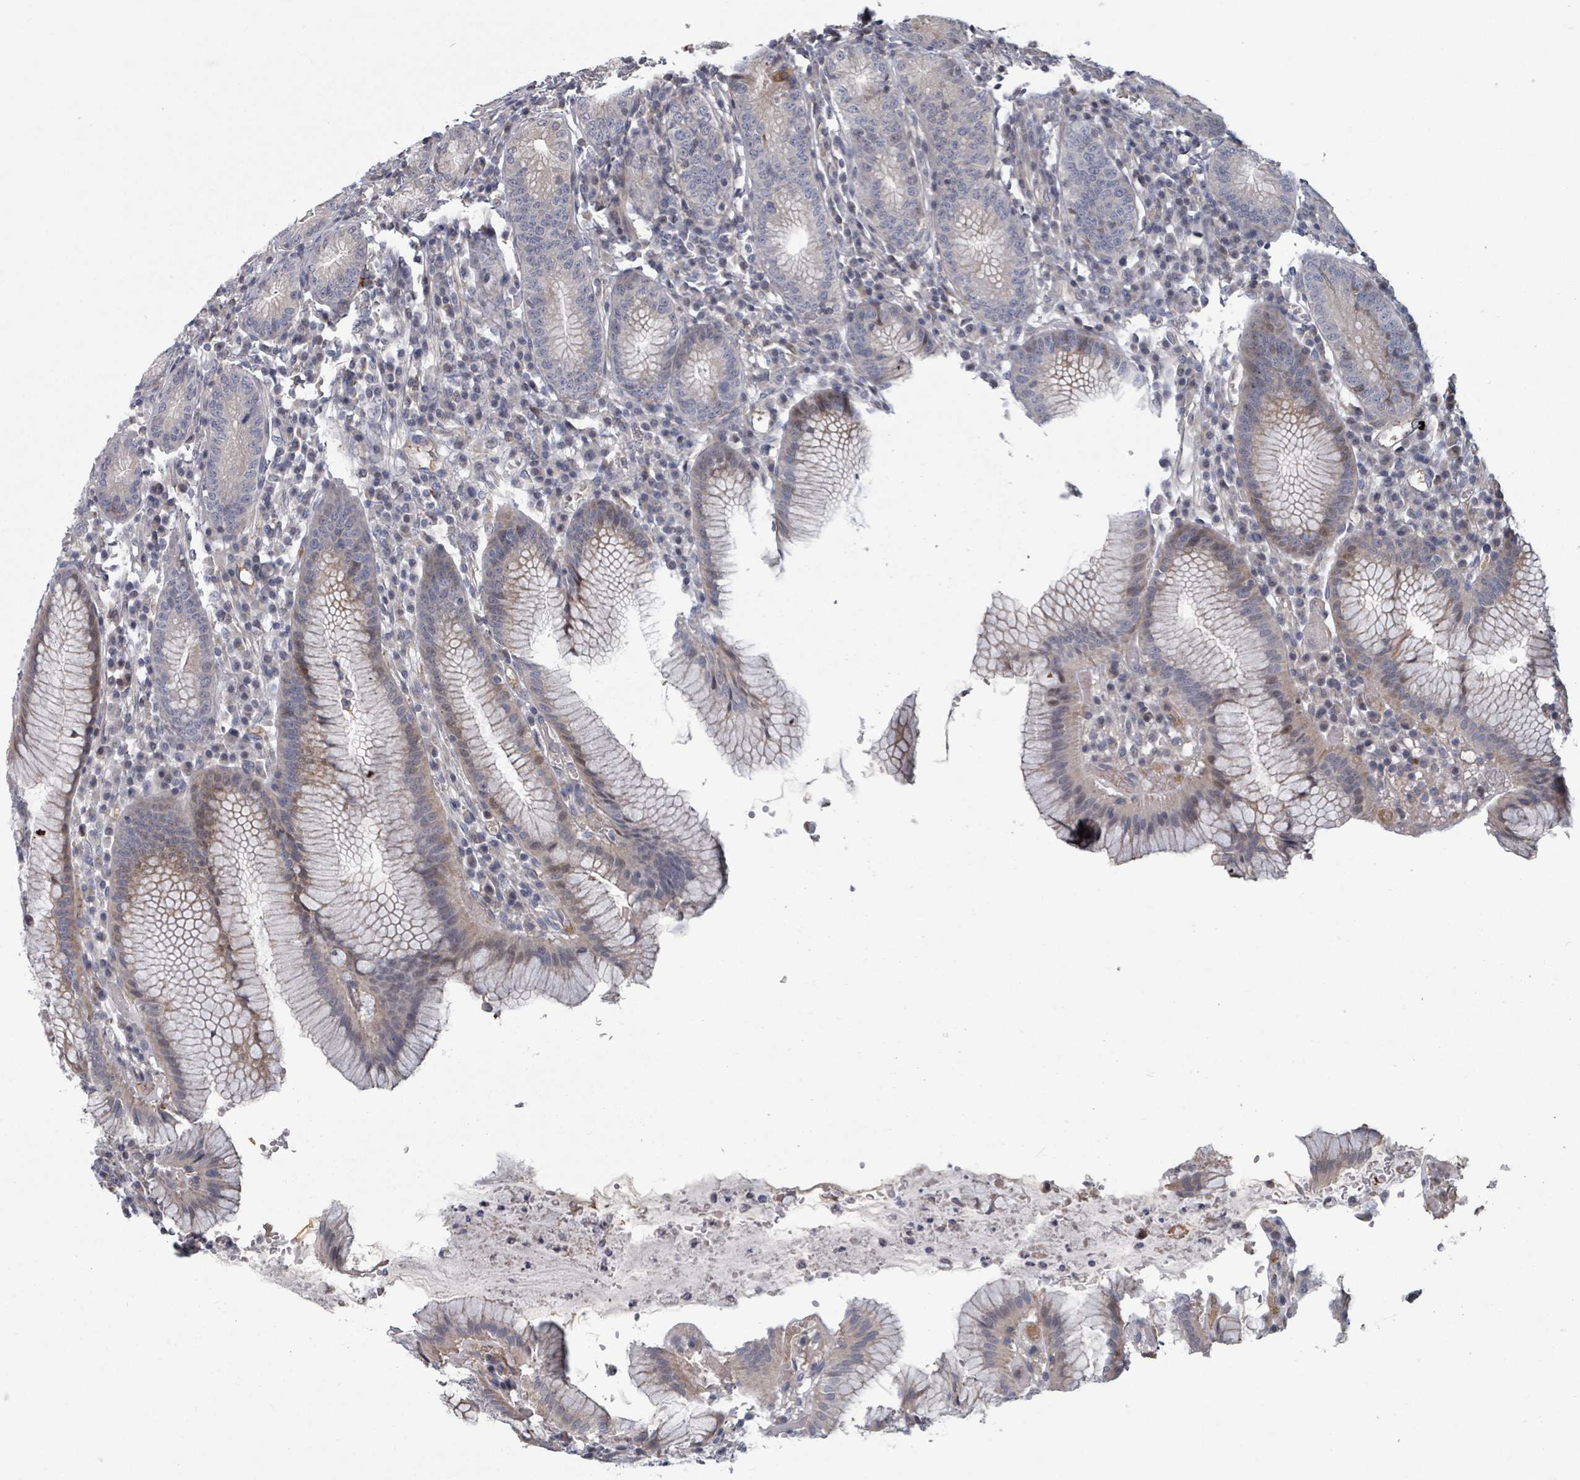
{"staining": {"intensity": "strong", "quantity": "<25%", "location": "cytoplasmic/membranous"}, "tissue": "stomach", "cell_type": "Glandular cells", "image_type": "normal", "snomed": [{"axis": "morphology", "description": "Normal tissue, NOS"}, {"axis": "topography", "description": "Stomach"}], "caption": "An immunohistochemistry (IHC) histopathology image of unremarkable tissue is shown. Protein staining in brown labels strong cytoplasmic/membranous positivity in stomach within glandular cells.", "gene": "GABBR1", "patient": {"sex": "male", "age": 55}}